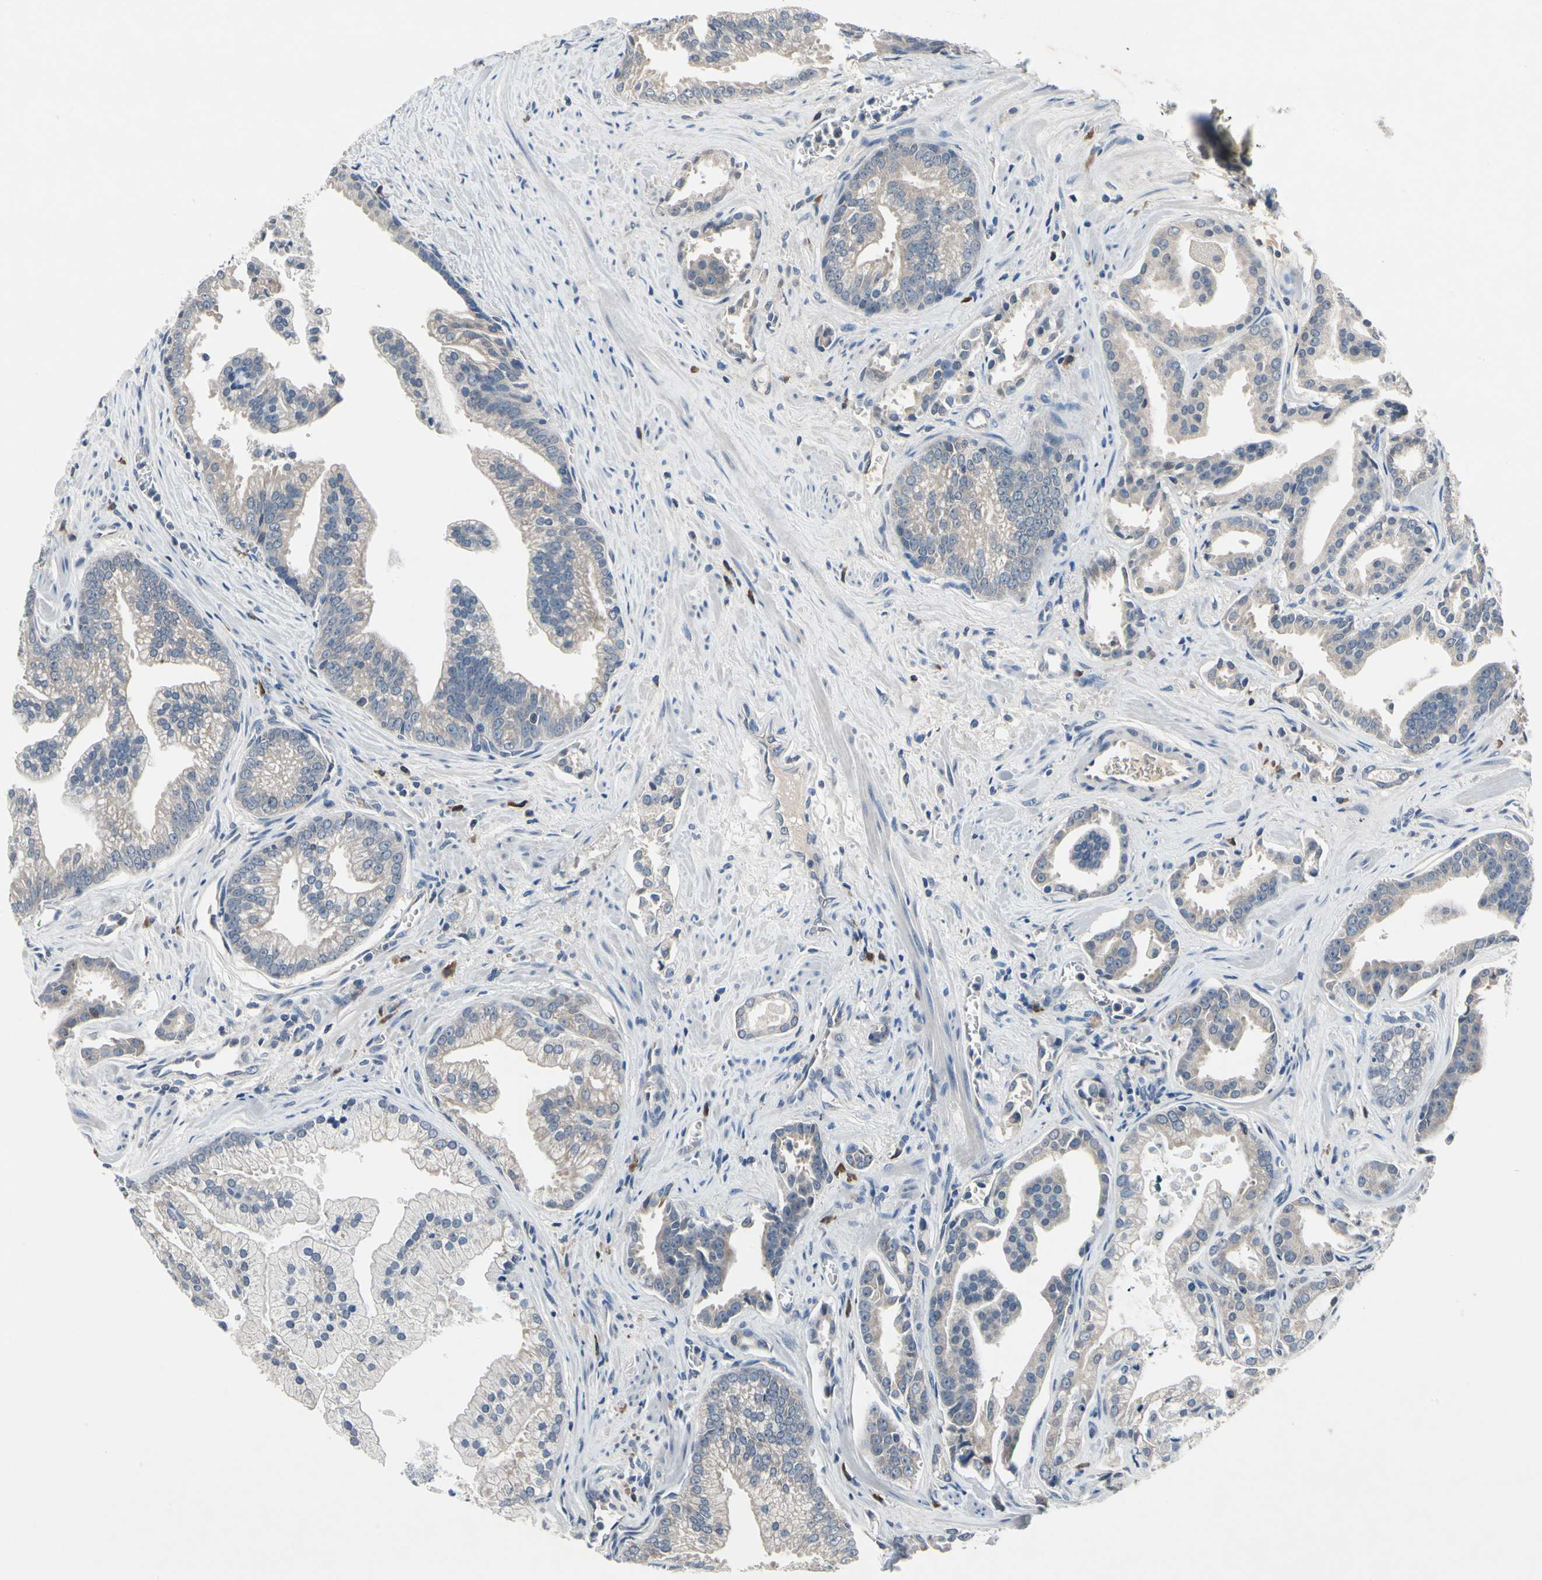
{"staining": {"intensity": "weak", "quantity": "25%-75%", "location": "cytoplasmic/membranous"}, "tissue": "prostate cancer", "cell_type": "Tumor cells", "image_type": "cancer", "snomed": [{"axis": "morphology", "description": "Adenocarcinoma, High grade"}, {"axis": "topography", "description": "Prostate"}], "caption": "Immunohistochemical staining of adenocarcinoma (high-grade) (prostate) displays weak cytoplasmic/membranous protein staining in about 25%-75% of tumor cells.", "gene": "SELENOK", "patient": {"sex": "male", "age": 67}}